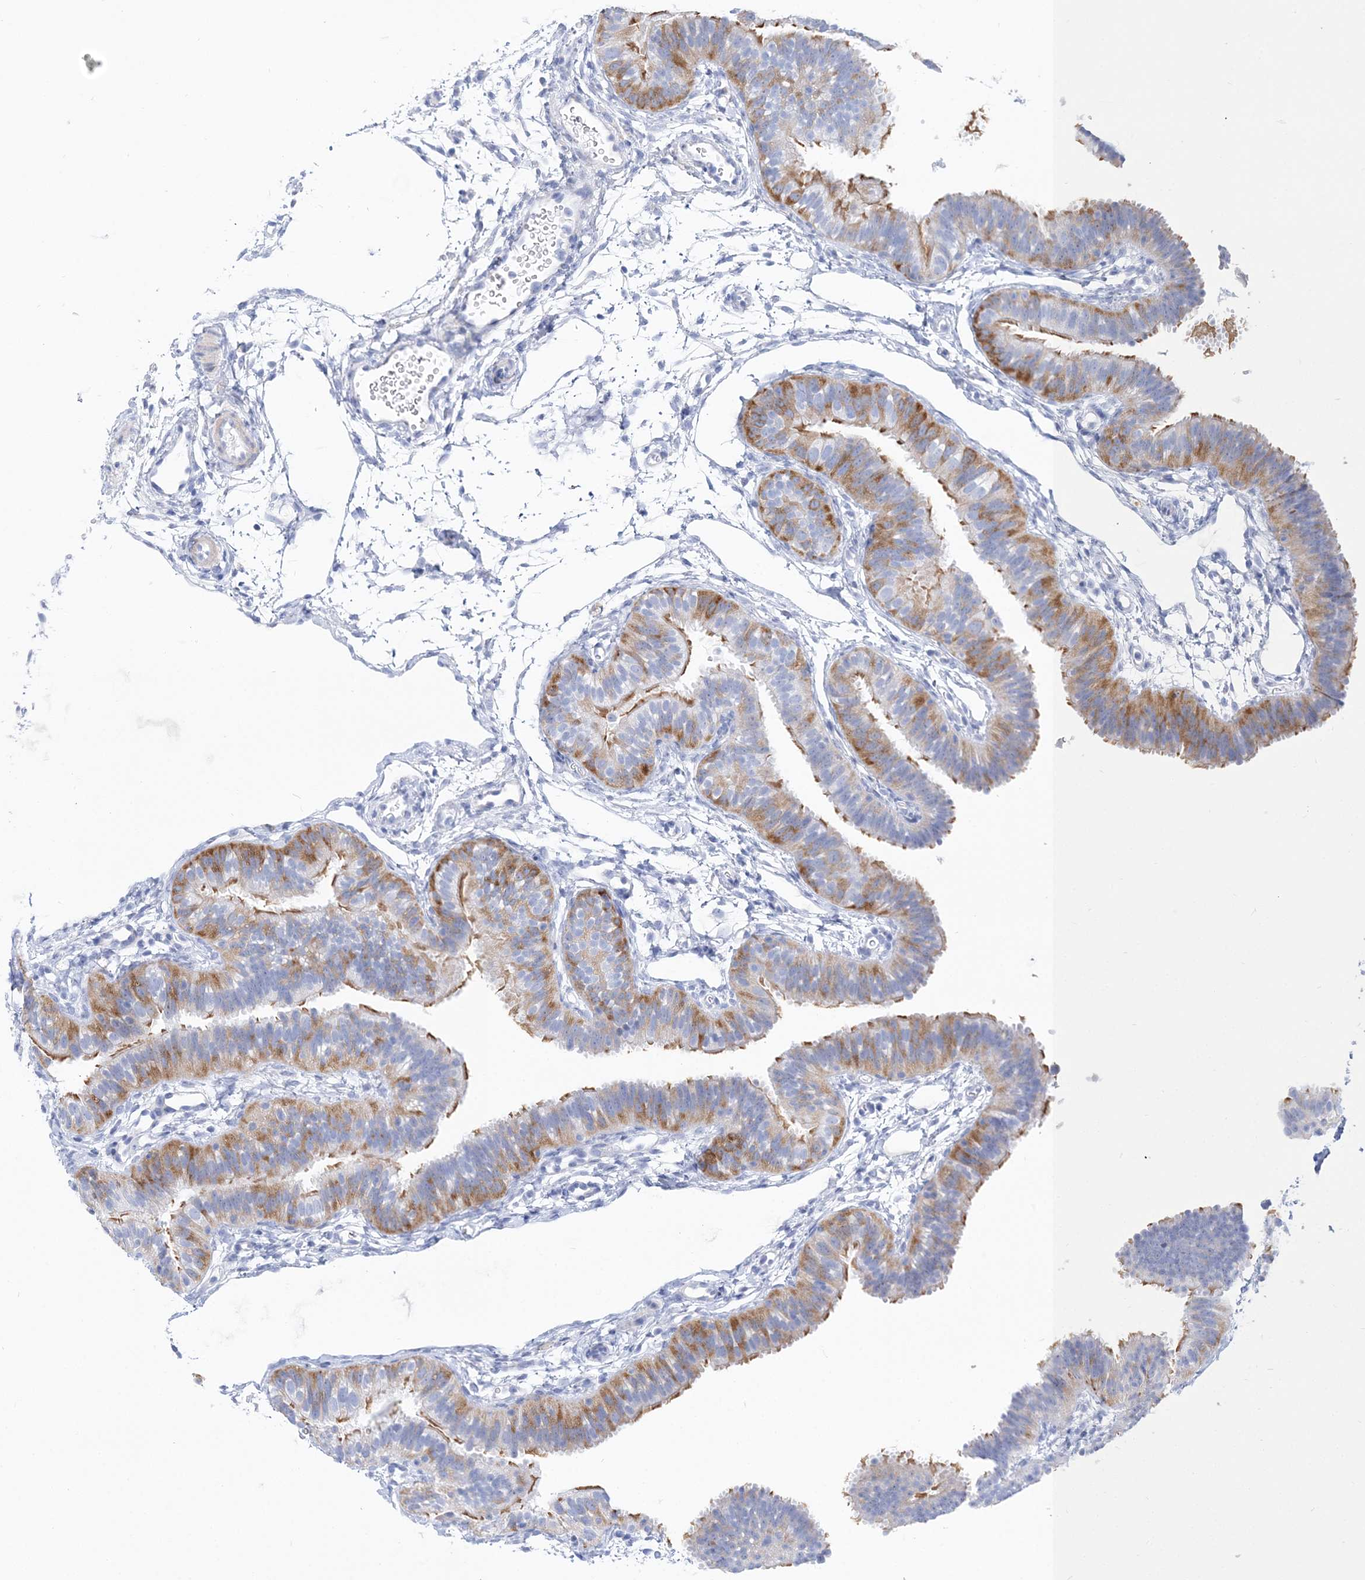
{"staining": {"intensity": "moderate", "quantity": "25%-75%", "location": "cytoplasmic/membranous"}, "tissue": "fallopian tube", "cell_type": "Glandular cells", "image_type": "normal", "snomed": [{"axis": "morphology", "description": "Normal tissue, NOS"}, {"axis": "topography", "description": "Fallopian tube"}], "caption": "This is a photomicrograph of IHC staining of unremarkable fallopian tube, which shows moderate expression in the cytoplasmic/membranous of glandular cells.", "gene": "TSPYL6", "patient": {"sex": "female", "age": 35}}